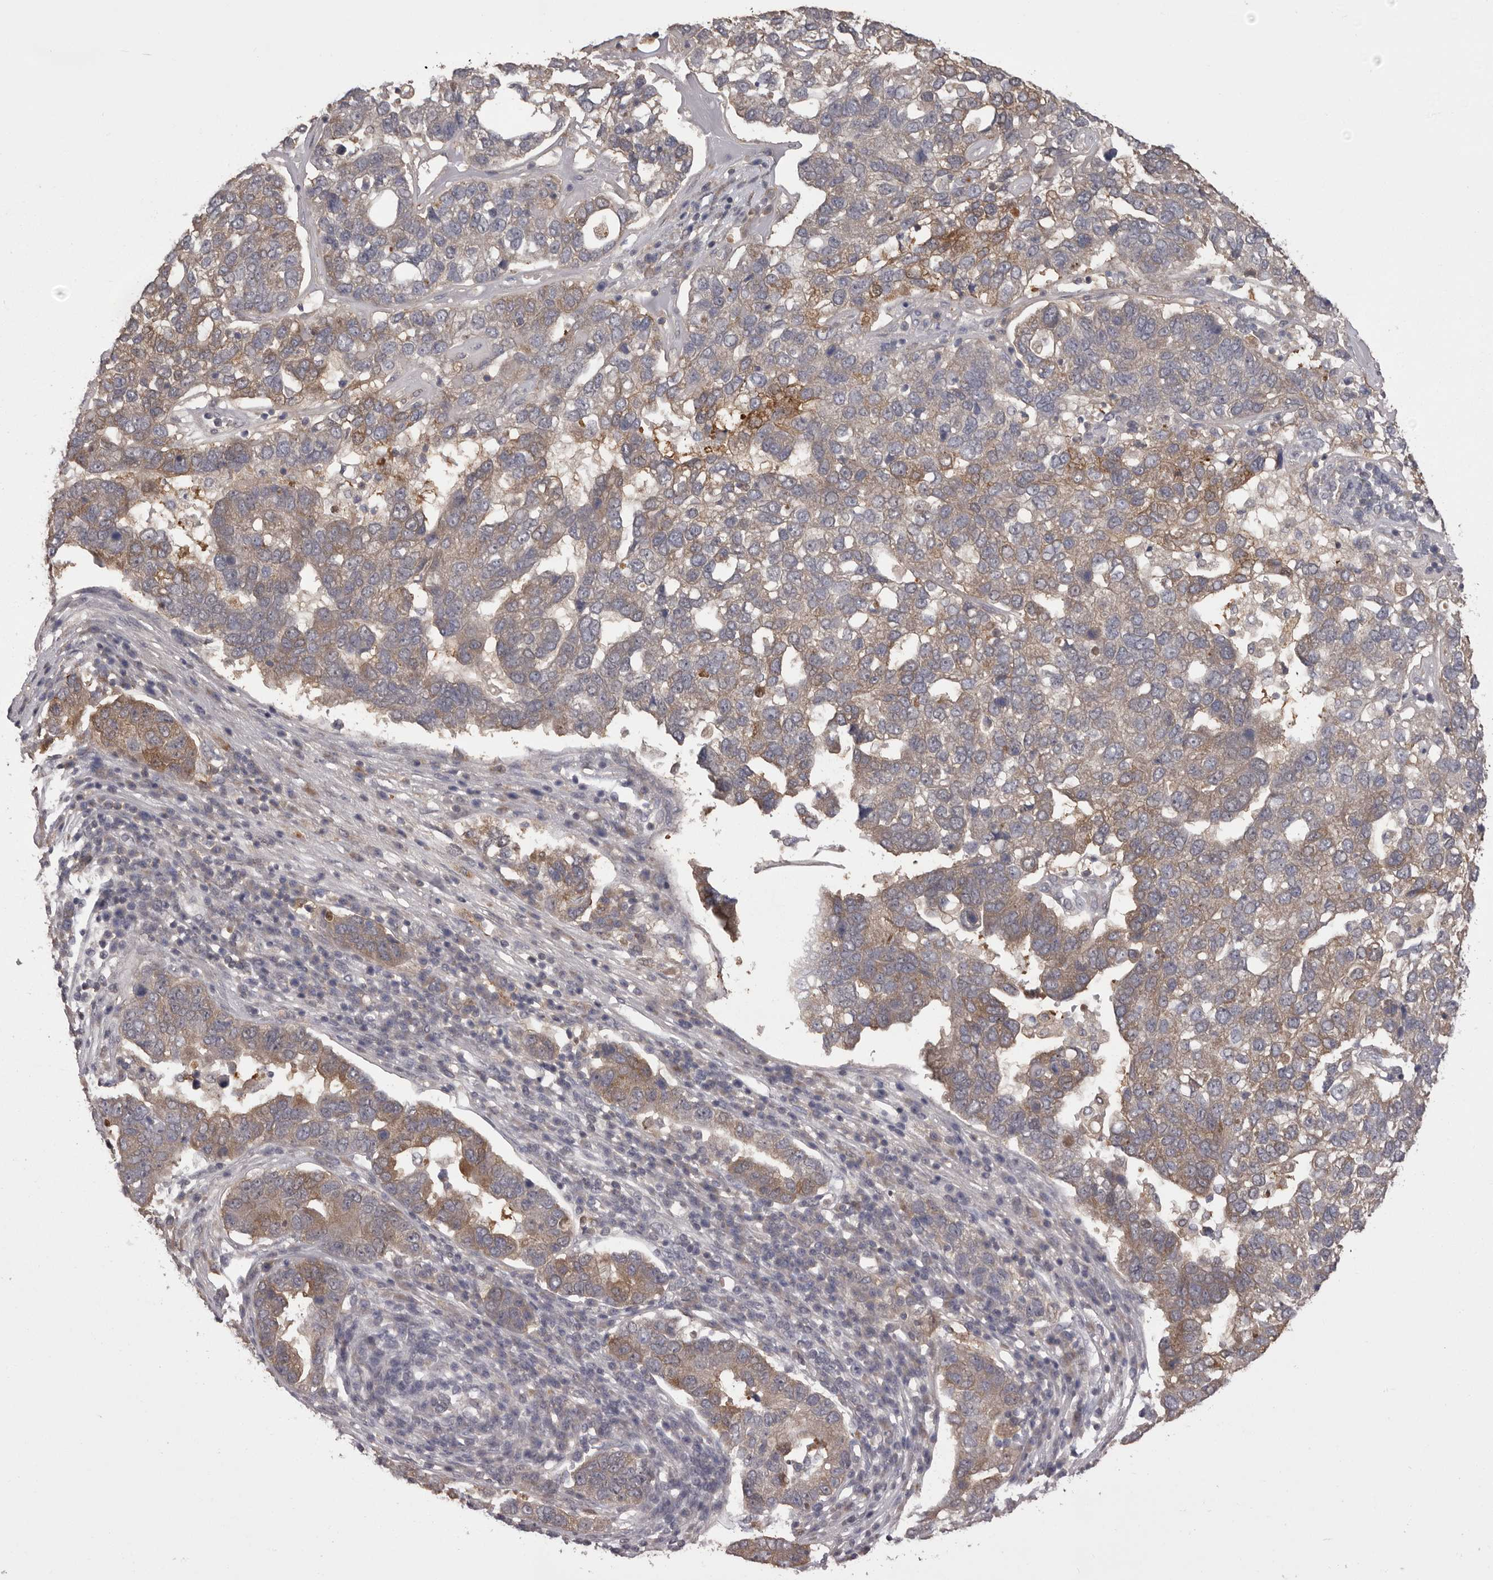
{"staining": {"intensity": "moderate", "quantity": "<25%", "location": "cytoplasmic/membranous"}, "tissue": "pancreatic cancer", "cell_type": "Tumor cells", "image_type": "cancer", "snomed": [{"axis": "morphology", "description": "Adenocarcinoma, NOS"}, {"axis": "topography", "description": "Pancreas"}], "caption": "Pancreatic adenocarcinoma was stained to show a protein in brown. There is low levels of moderate cytoplasmic/membranous staining in approximately <25% of tumor cells.", "gene": "MDH1", "patient": {"sex": "female", "age": 61}}